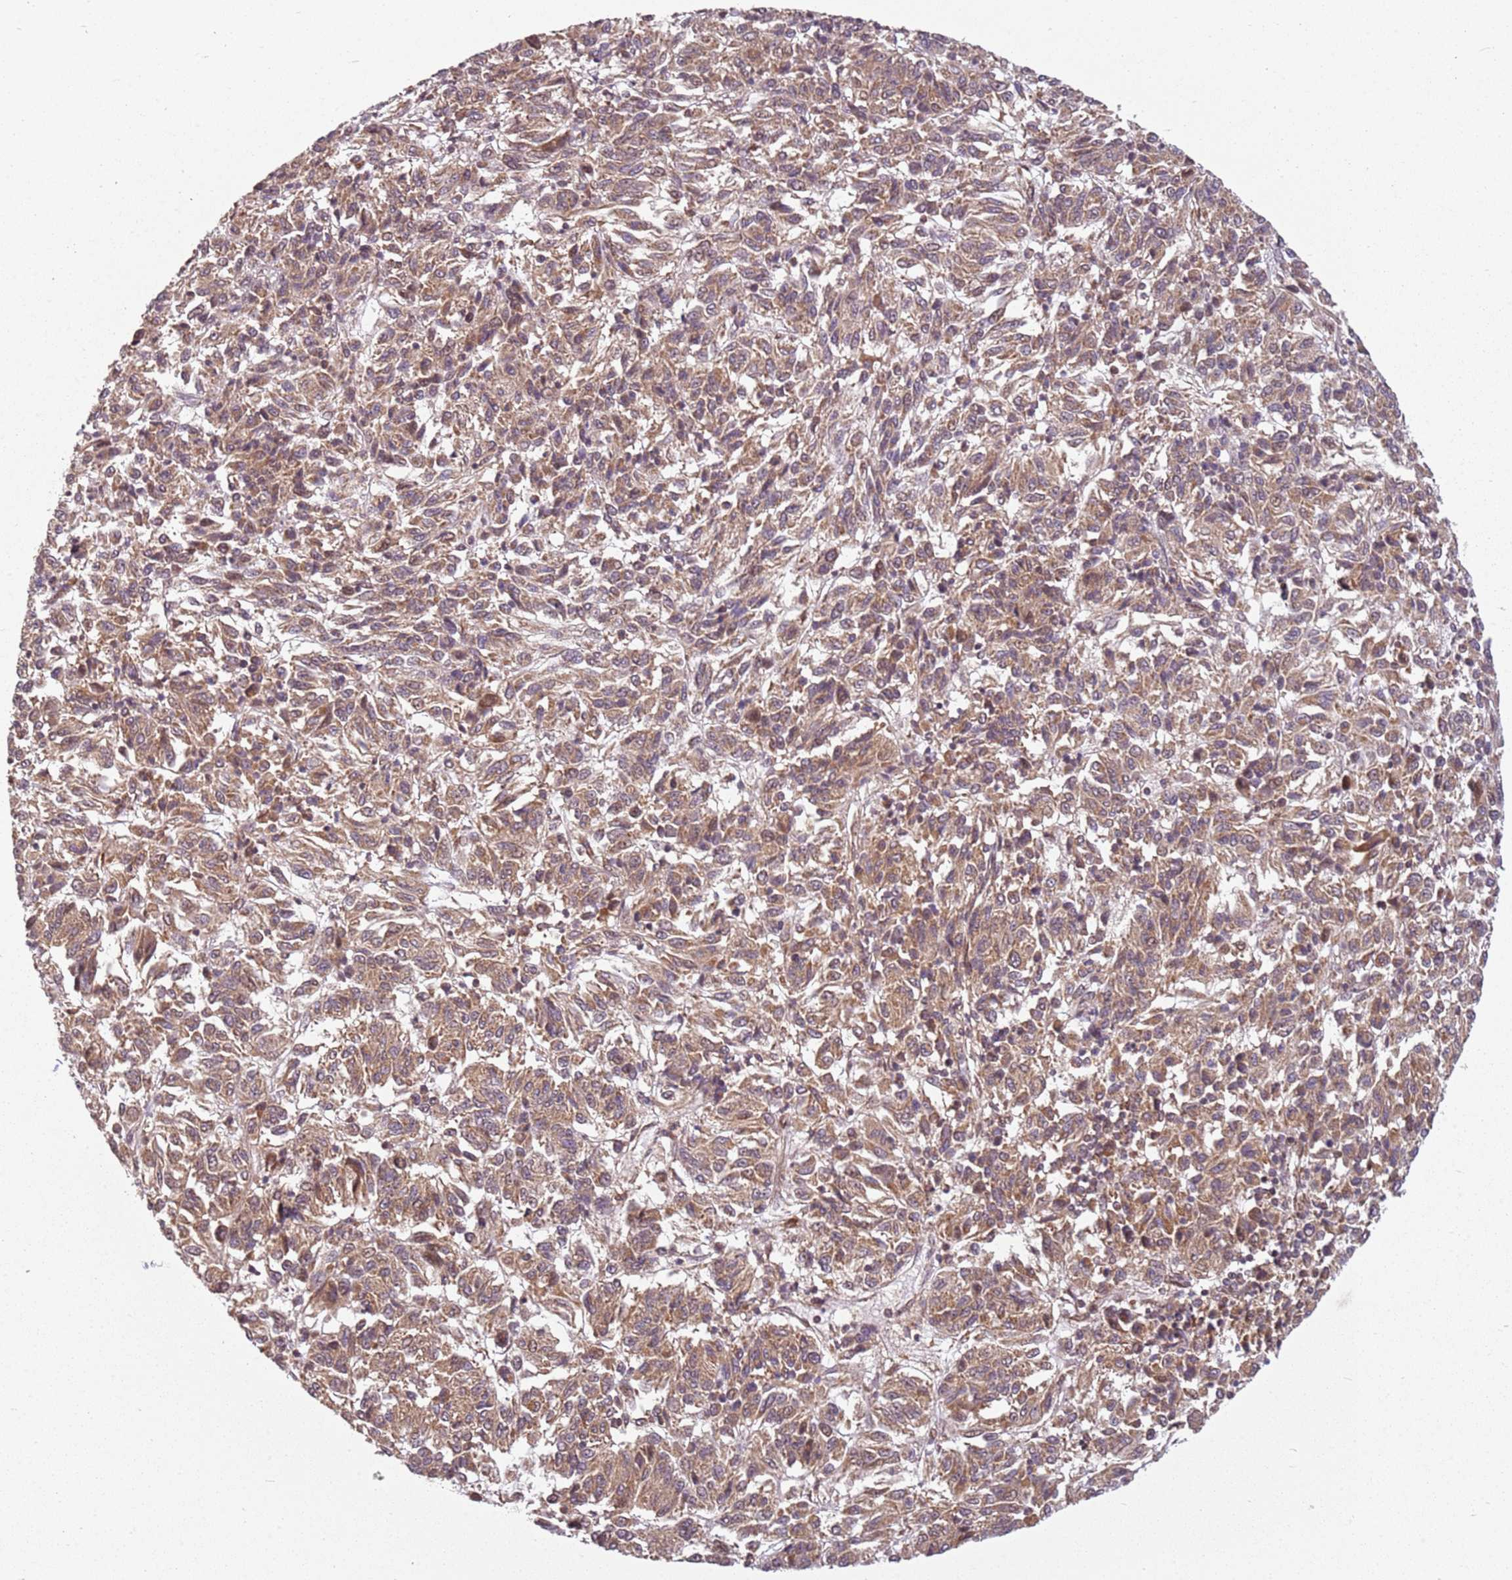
{"staining": {"intensity": "moderate", "quantity": ">75%", "location": "cytoplasmic/membranous,nuclear"}, "tissue": "melanoma", "cell_type": "Tumor cells", "image_type": "cancer", "snomed": [{"axis": "morphology", "description": "Malignant melanoma, Metastatic site"}, {"axis": "topography", "description": "Lung"}], "caption": "The image exhibits a brown stain indicating the presence of a protein in the cytoplasmic/membranous and nuclear of tumor cells in malignant melanoma (metastatic site). (DAB IHC, brown staining for protein, blue staining for nuclei).", "gene": "CHURC1", "patient": {"sex": "male", "age": 64}}